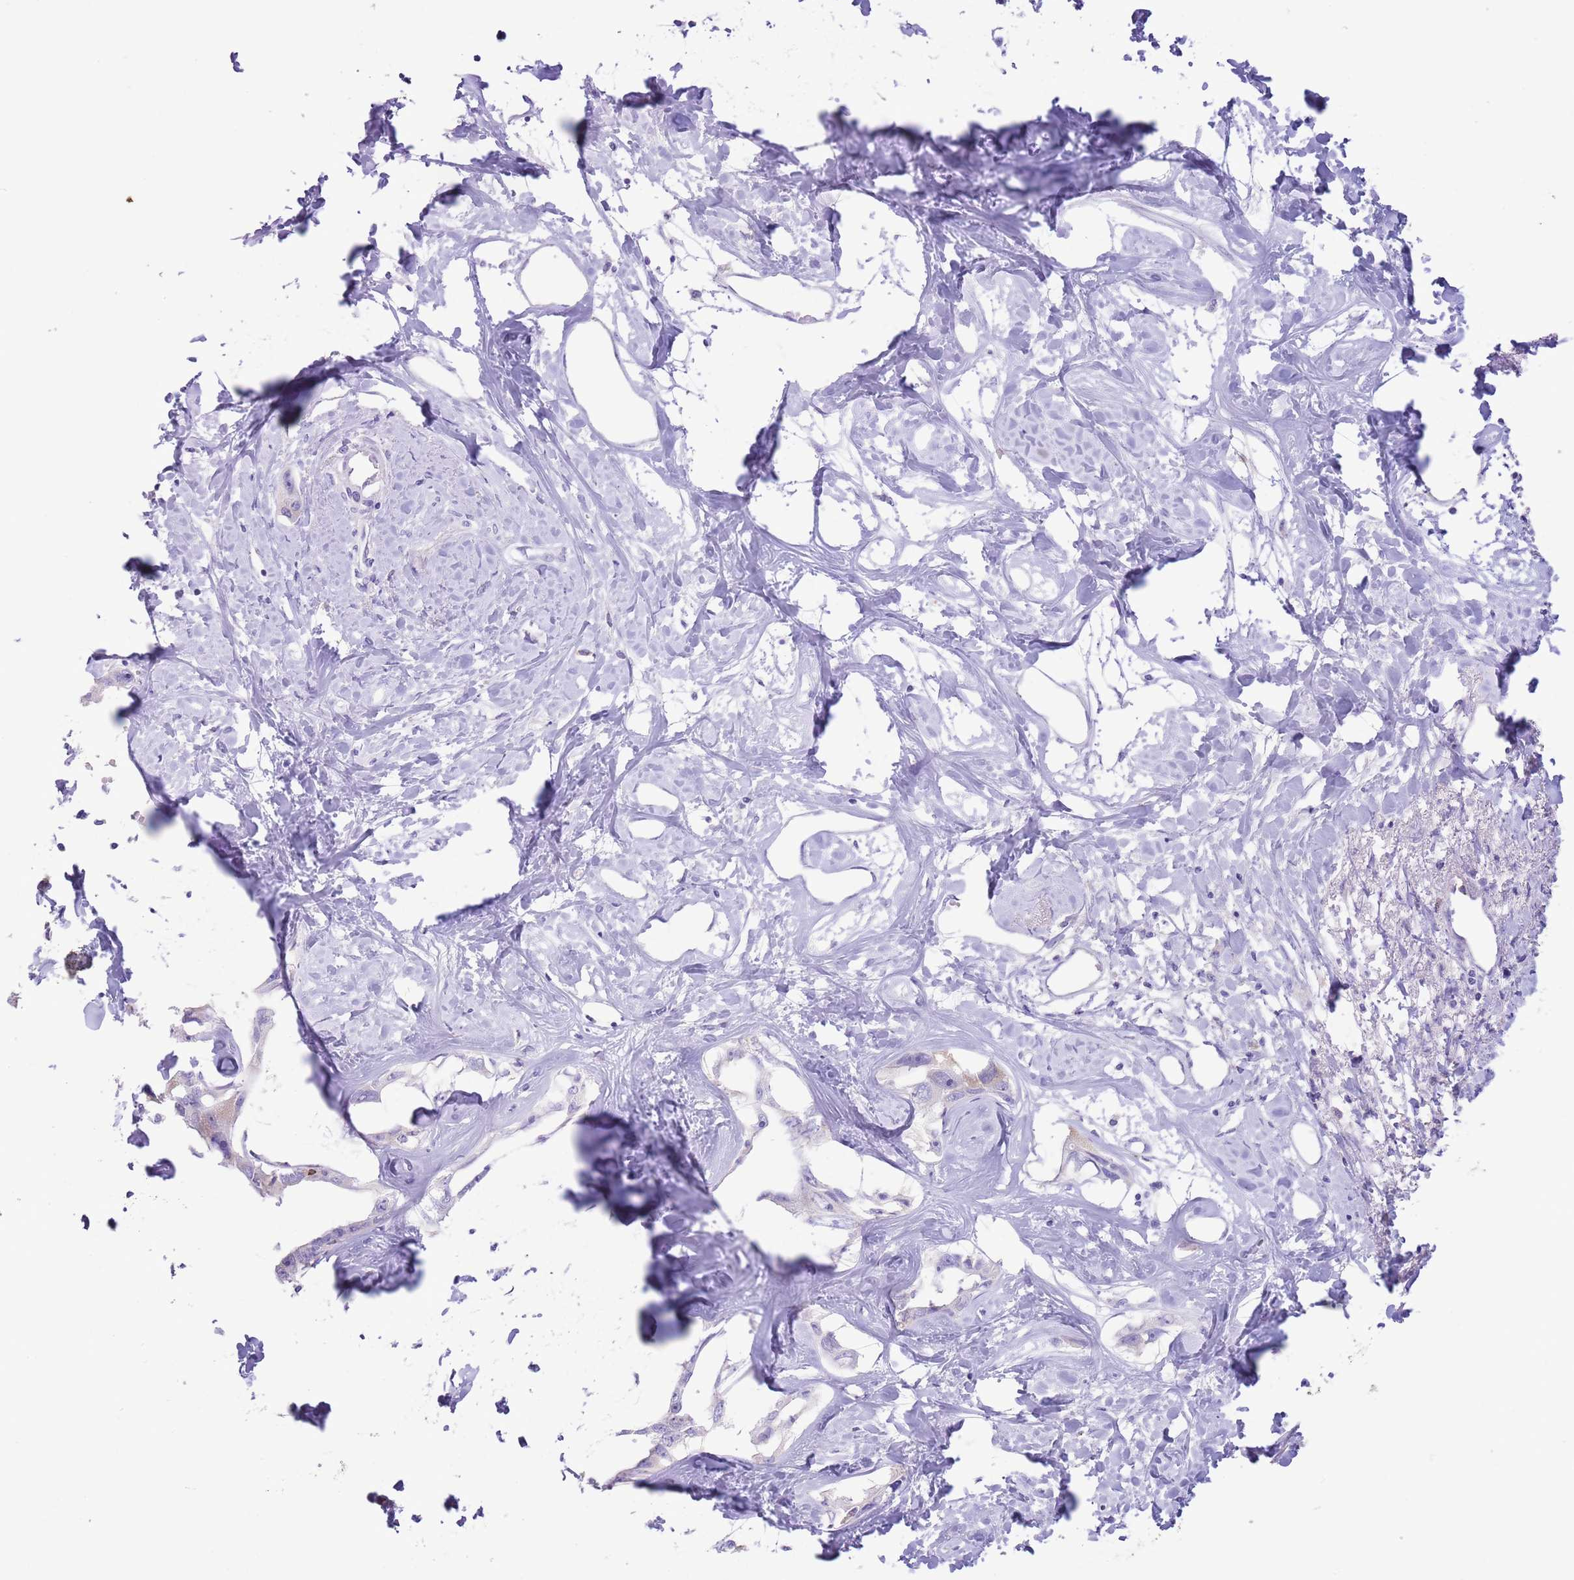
{"staining": {"intensity": "negative", "quantity": "none", "location": "none"}, "tissue": "liver cancer", "cell_type": "Tumor cells", "image_type": "cancer", "snomed": [{"axis": "morphology", "description": "Cholangiocarcinoma"}, {"axis": "topography", "description": "Liver"}], "caption": "Liver cholangiocarcinoma was stained to show a protein in brown. There is no significant positivity in tumor cells. (DAB IHC, high magnification).", "gene": "ZNF697", "patient": {"sex": "male", "age": 59}}